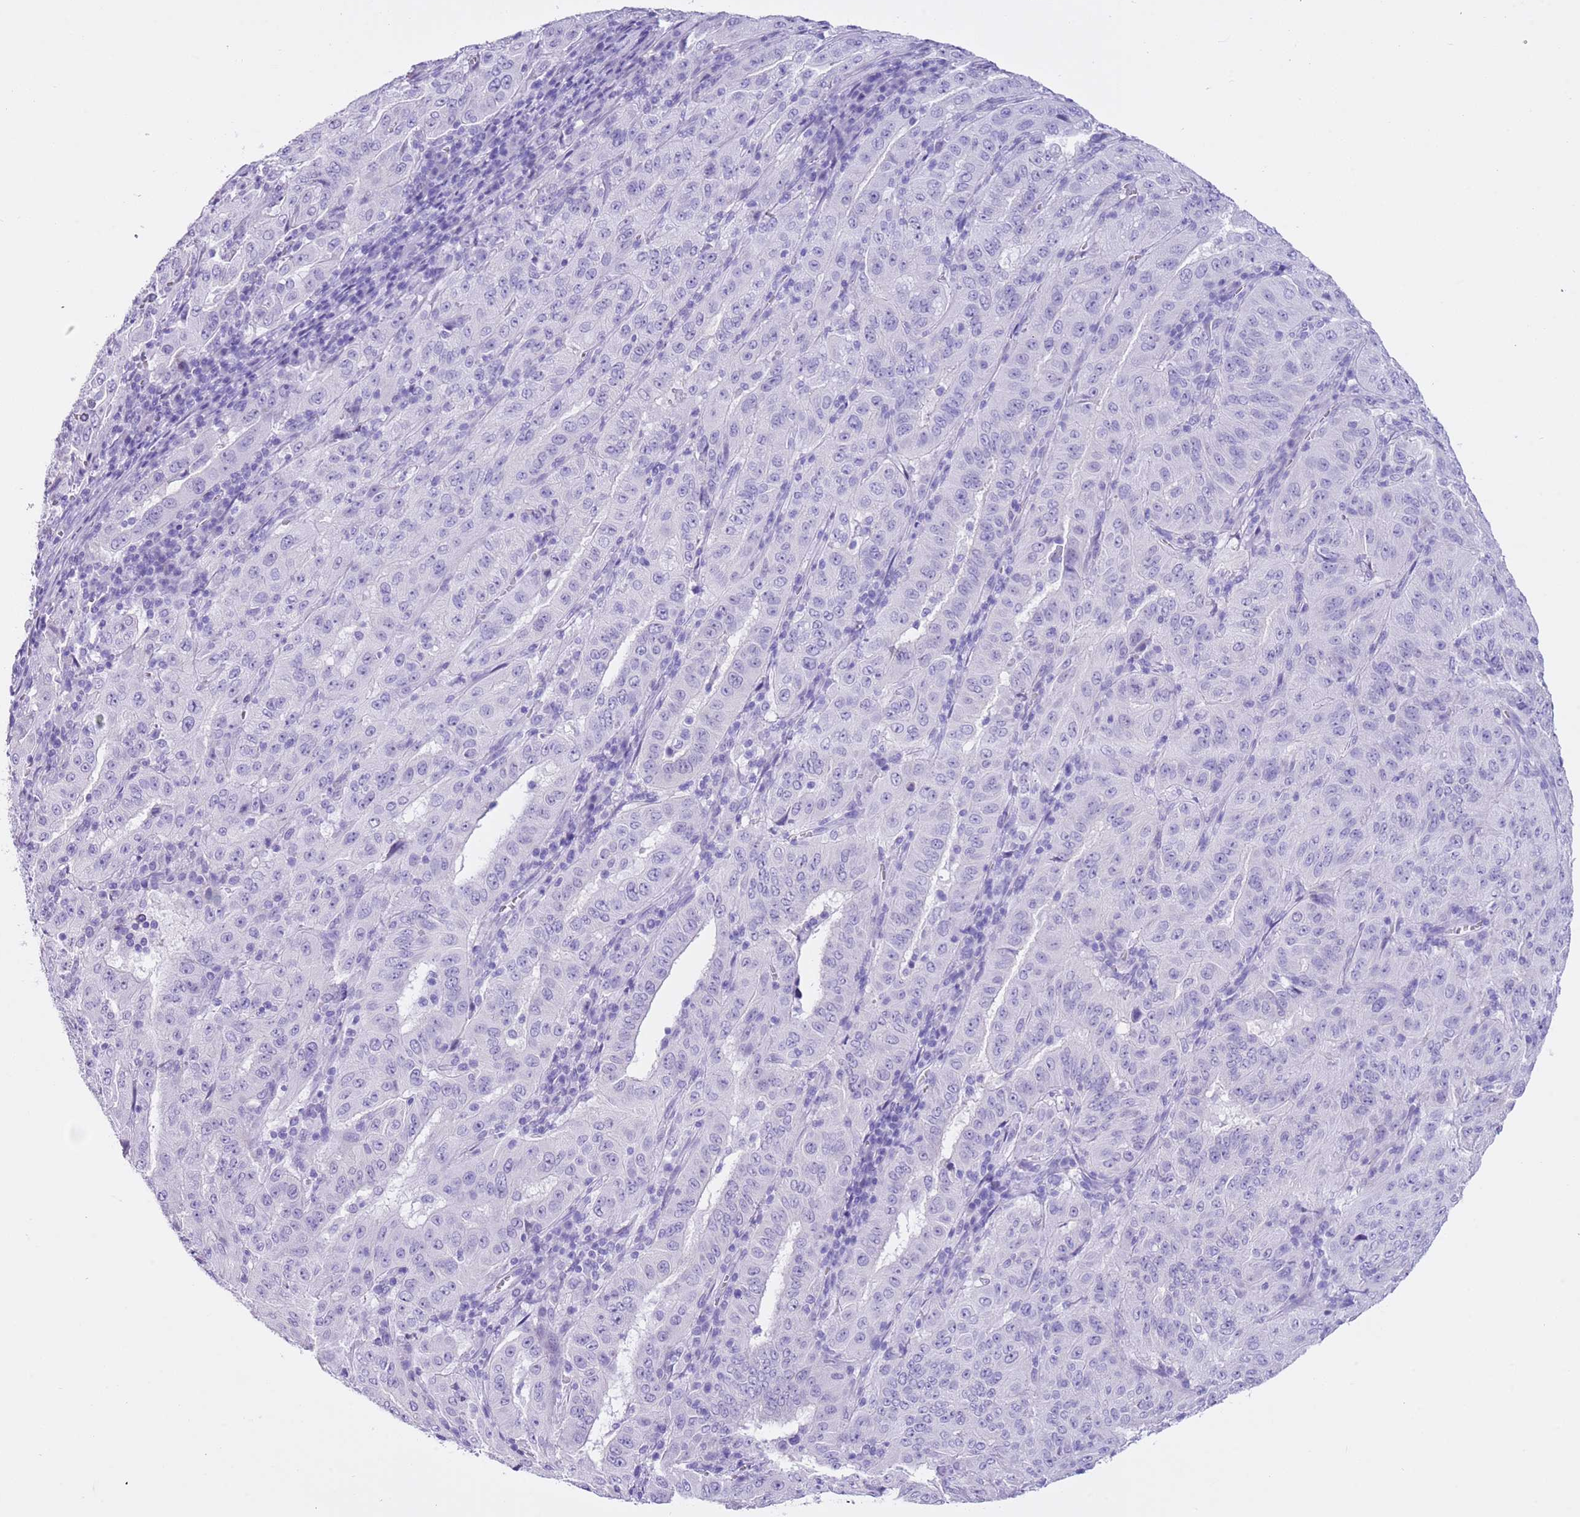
{"staining": {"intensity": "negative", "quantity": "none", "location": "none"}, "tissue": "pancreatic cancer", "cell_type": "Tumor cells", "image_type": "cancer", "snomed": [{"axis": "morphology", "description": "Adenocarcinoma, NOS"}, {"axis": "topography", "description": "Pancreas"}], "caption": "A micrograph of human pancreatic cancer (adenocarcinoma) is negative for staining in tumor cells.", "gene": "TMEM185B", "patient": {"sex": "male", "age": 63}}